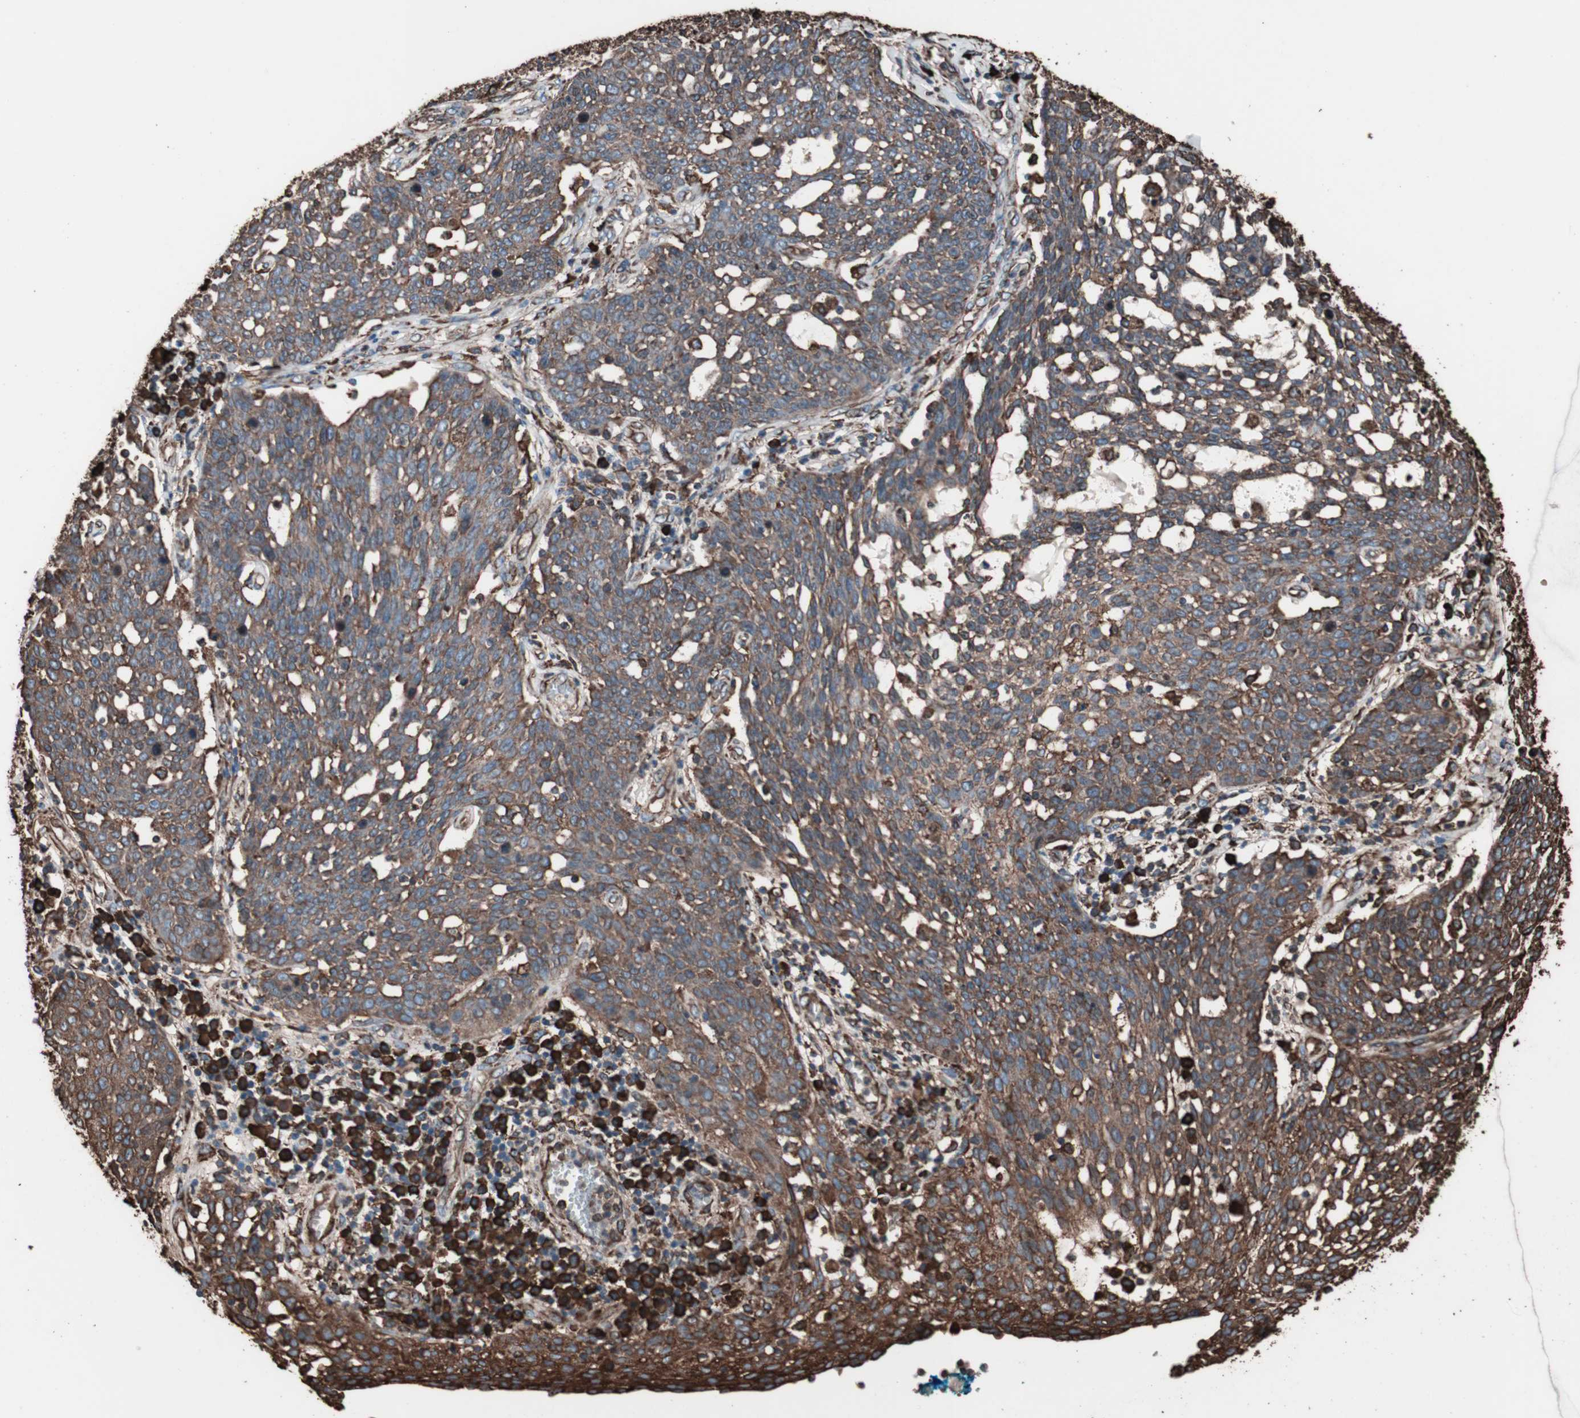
{"staining": {"intensity": "strong", "quantity": ">75%", "location": "cytoplasmic/membranous"}, "tissue": "cervical cancer", "cell_type": "Tumor cells", "image_type": "cancer", "snomed": [{"axis": "morphology", "description": "Squamous cell carcinoma, NOS"}, {"axis": "topography", "description": "Cervix"}], "caption": "A high-resolution image shows immunohistochemistry (IHC) staining of squamous cell carcinoma (cervical), which shows strong cytoplasmic/membranous expression in approximately >75% of tumor cells.", "gene": "HSP90B1", "patient": {"sex": "female", "age": 34}}